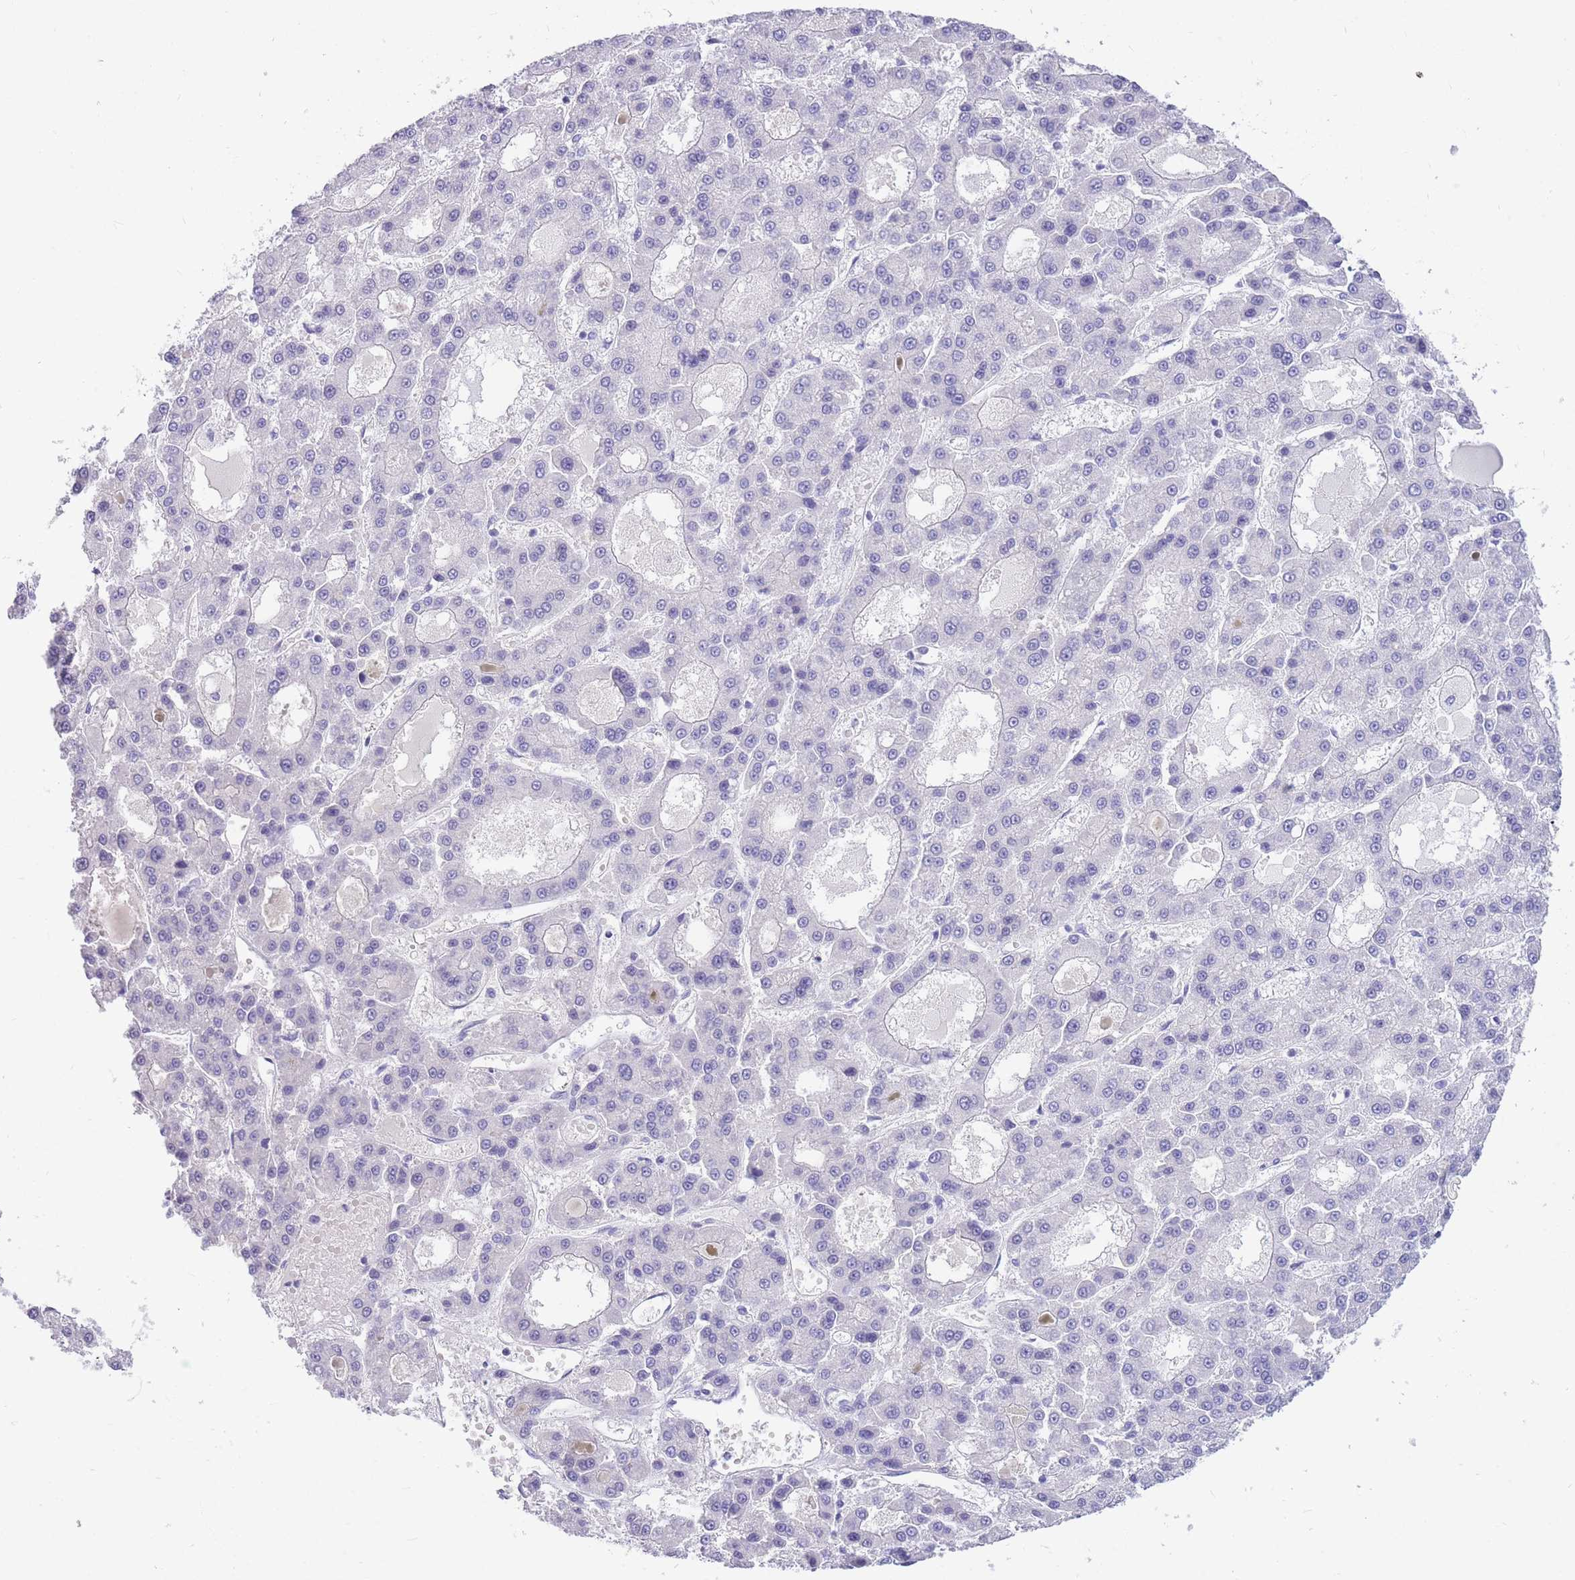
{"staining": {"intensity": "negative", "quantity": "none", "location": "none"}, "tissue": "liver cancer", "cell_type": "Tumor cells", "image_type": "cancer", "snomed": [{"axis": "morphology", "description": "Carcinoma, Hepatocellular, NOS"}, {"axis": "topography", "description": "Liver"}], "caption": "Immunohistochemistry histopathology image of neoplastic tissue: liver cancer stained with DAB reveals no significant protein positivity in tumor cells.", "gene": "ZFP62", "patient": {"sex": "male", "age": 70}}